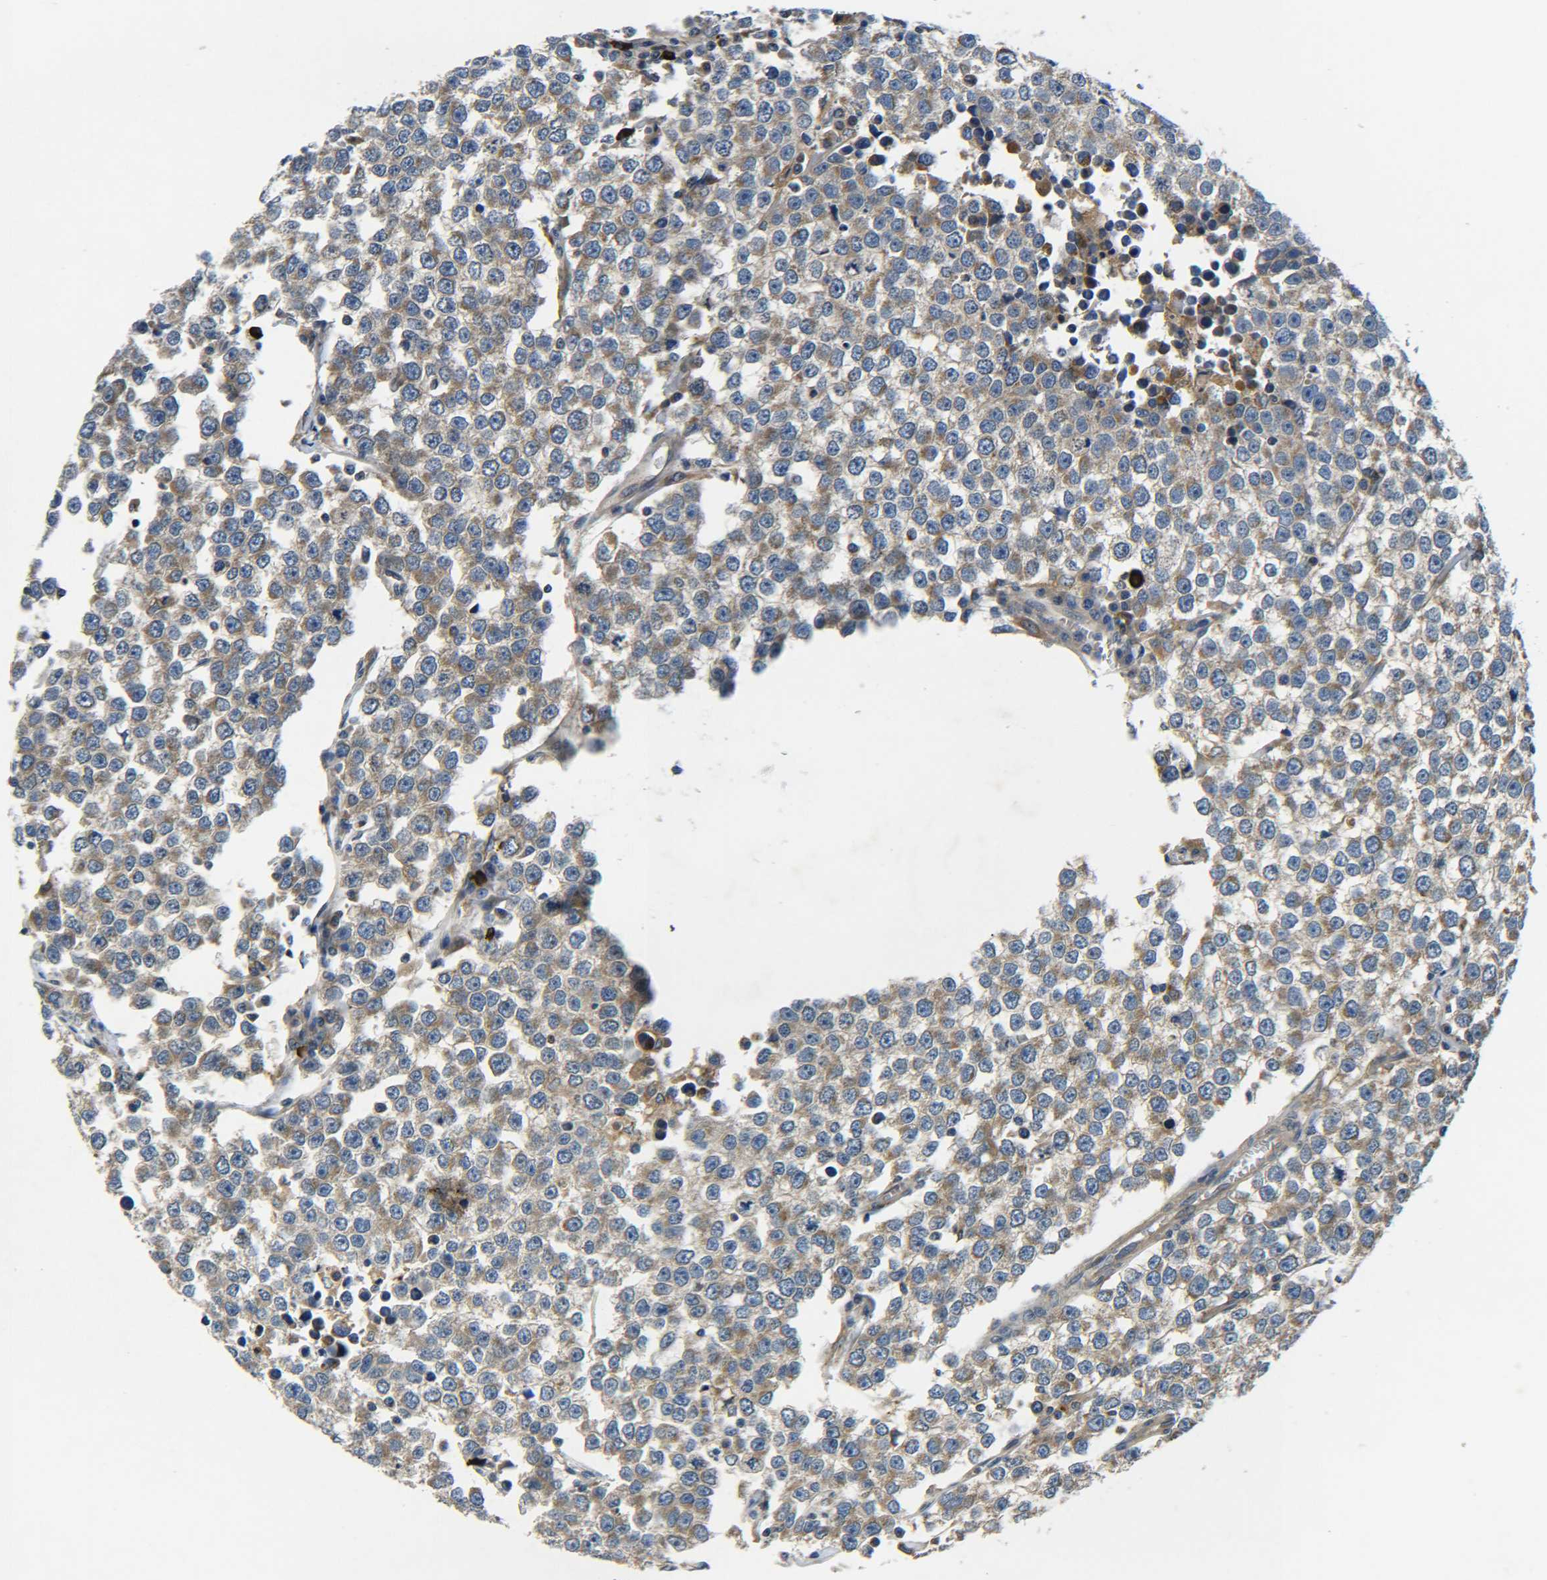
{"staining": {"intensity": "moderate", "quantity": ">75%", "location": "cytoplasmic/membranous"}, "tissue": "testis cancer", "cell_type": "Tumor cells", "image_type": "cancer", "snomed": [{"axis": "morphology", "description": "Seminoma, NOS"}, {"axis": "morphology", "description": "Carcinoma, Embryonal, NOS"}, {"axis": "topography", "description": "Testis"}], "caption": "Human testis cancer stained with a brown dye displays moderate cytoplasmic/membranous positive expression in approximately >75% of tumor cells.", "gene": "RAB1B", "patient": {"sex": "male", "age": 52}}